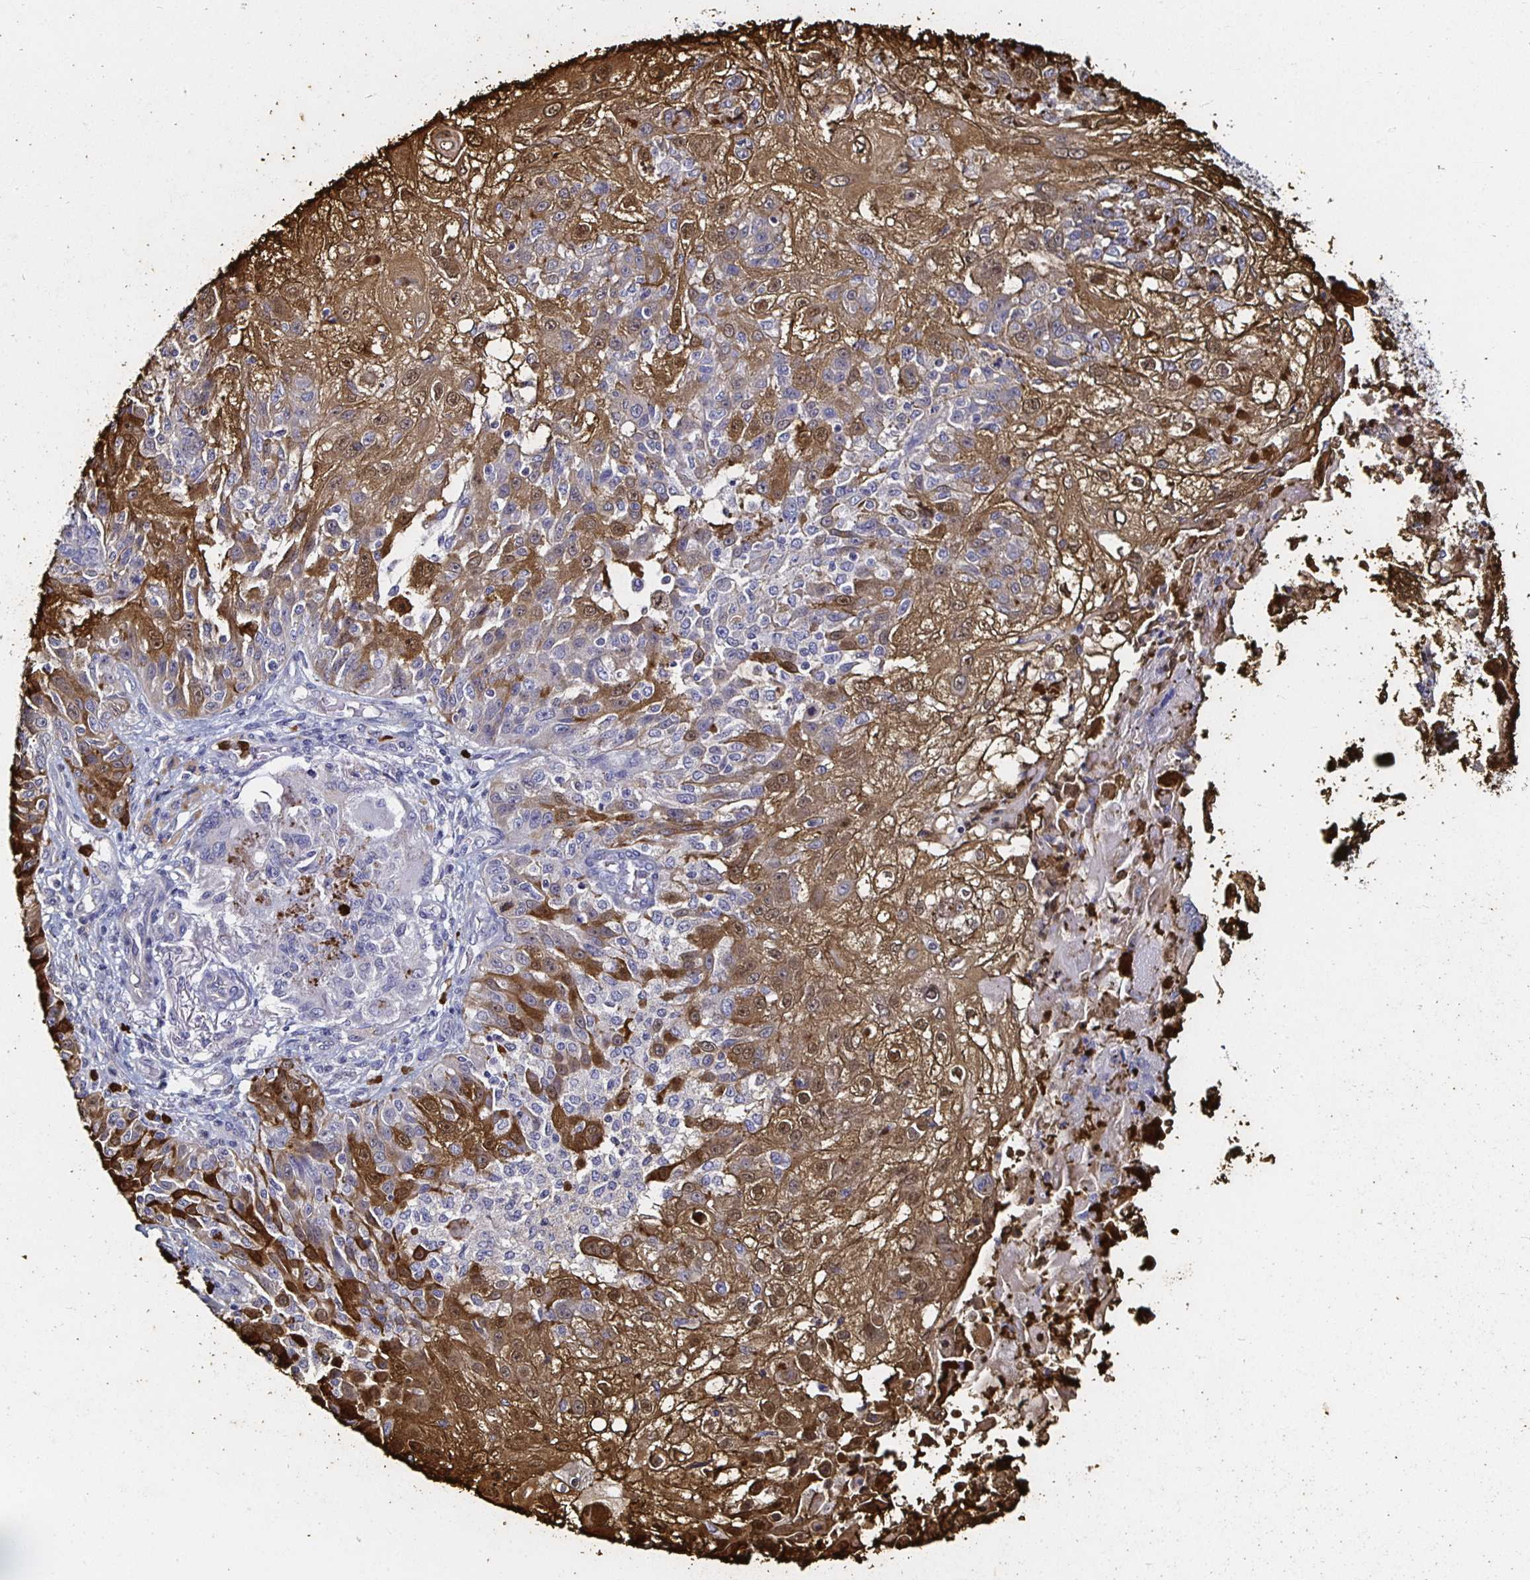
{"staining": {"intensity": "moderate", "quantity": "25%-75%", "location": "cytoplasmic/membranous,nuclear"}, "tissue": "skin cancer", "cell_type": "Tumor cells", "image_type": "cancer", "snomed": [{"axis": "morphology", "description": "Normal tissue, NOS"}, {"axis": "morphology", "description": "Squamous cell carcinoma, NOS"}, {"axis": "topography", "description": "Skin"}], "caption": "The image reveals a brown stain indicating the presence of a protein in the cytoplasmic/membranous and nuclear of tumor cells in squamous cell carcinoma (skin). Using DAB (brown) and hematoxylin (blue) stains, captured at high magnification using brightfield microscopy.", "gene": "TLR4", "patient": {"sex": "female", "age": 83}}